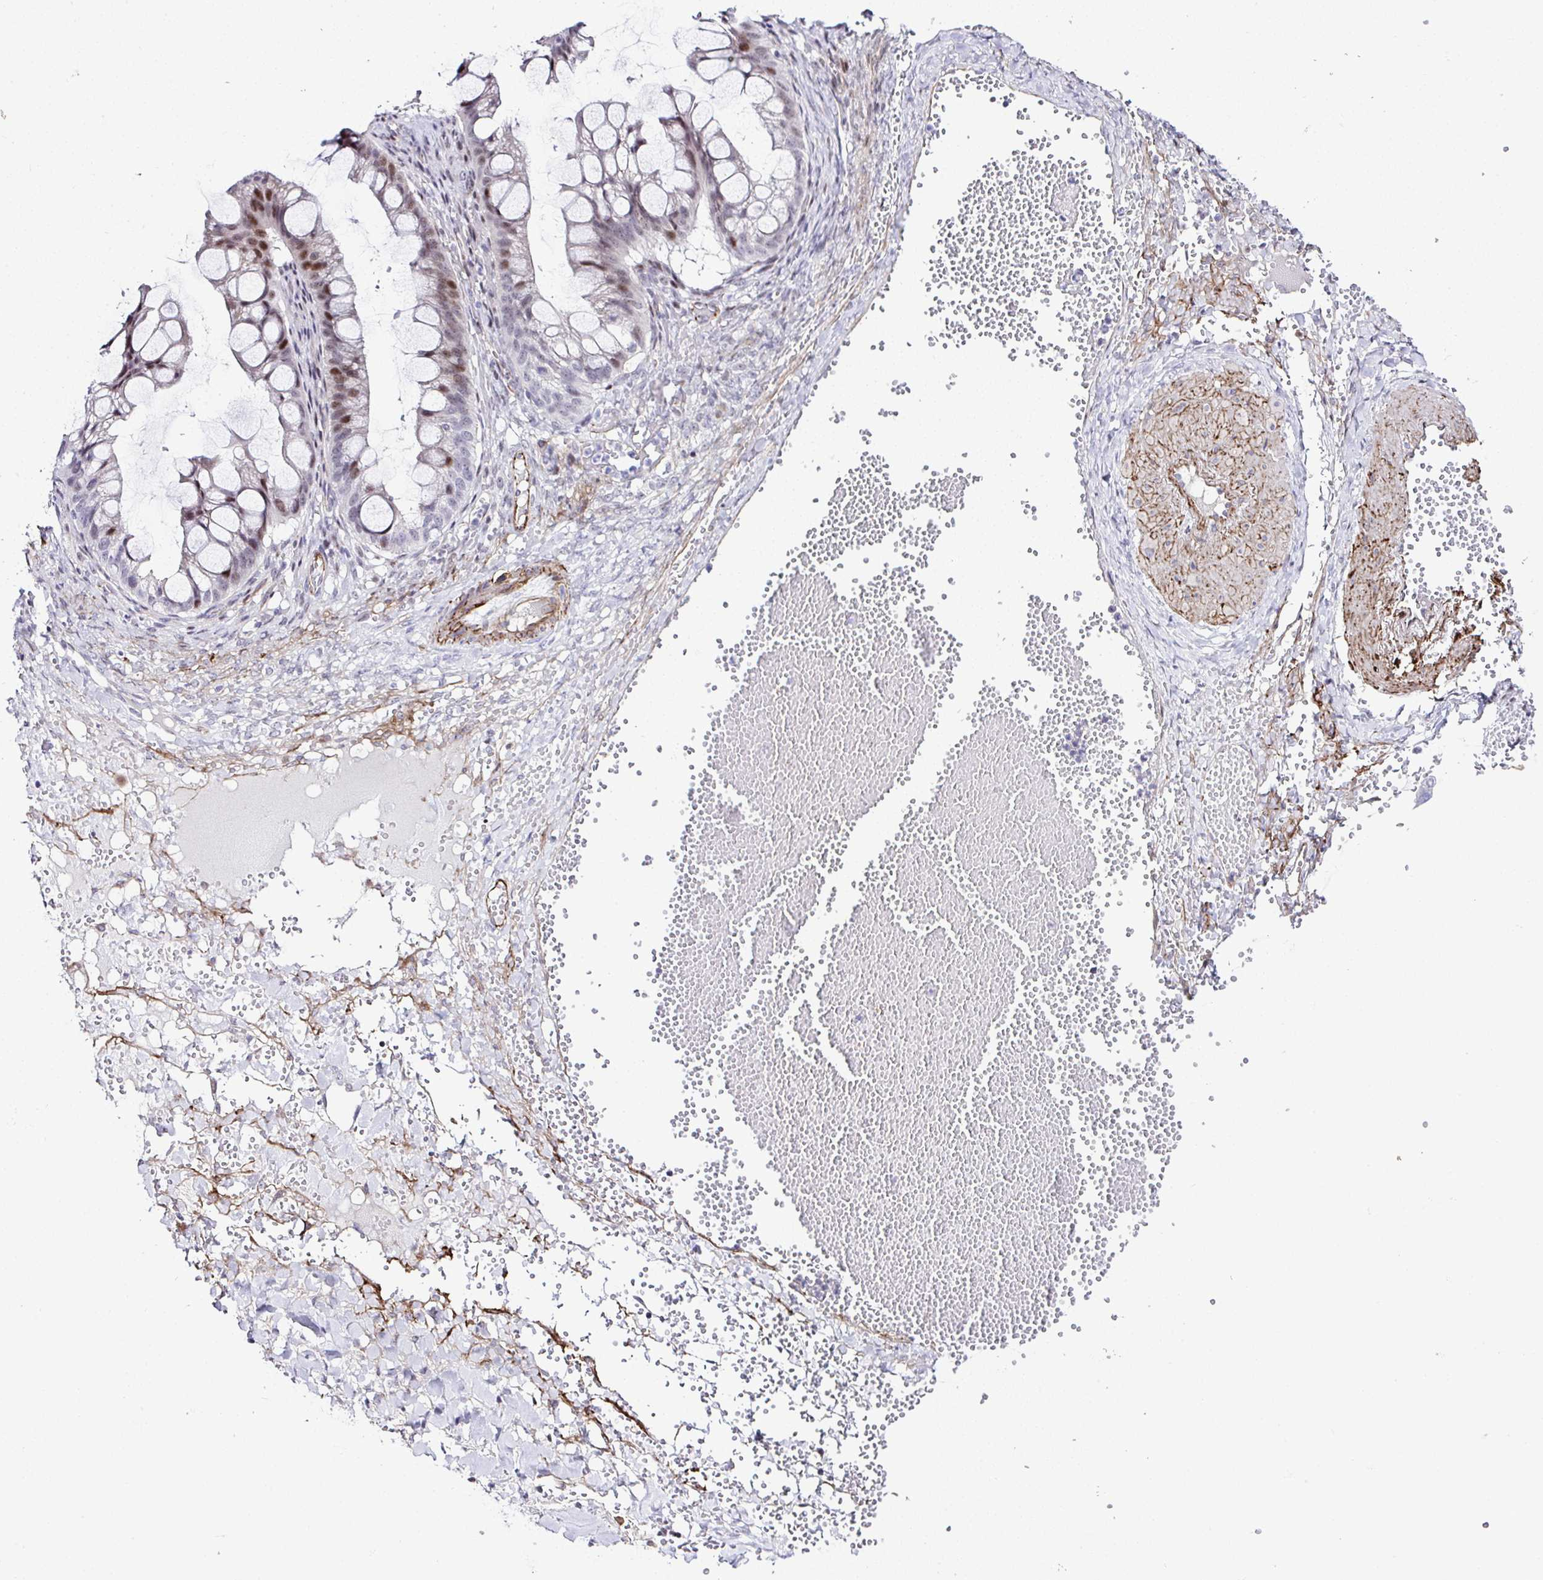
{"staining": {"intensity": "moderate", "quantity": "<25%", "location": "nuclear"}, "tissue": "ovarian cancer", "cell_type": "Tumor cells", "image_type": "cancer", "snomed": [{"axis": "morphology", "description": "Cystadenocarcinoma, mucinous, NOS"}, {"axis": "topography", "description": "Ovary"}], "caption": "Immunohistochemistry (IHC) of human ovarian mucinous cystadenocarcinoma demonstrates low levels of moderate nuclear positivity in approximately <25% of tumor cells.", "gene": "FBXO34", "patient": {"sex": "female", "age": 73}}